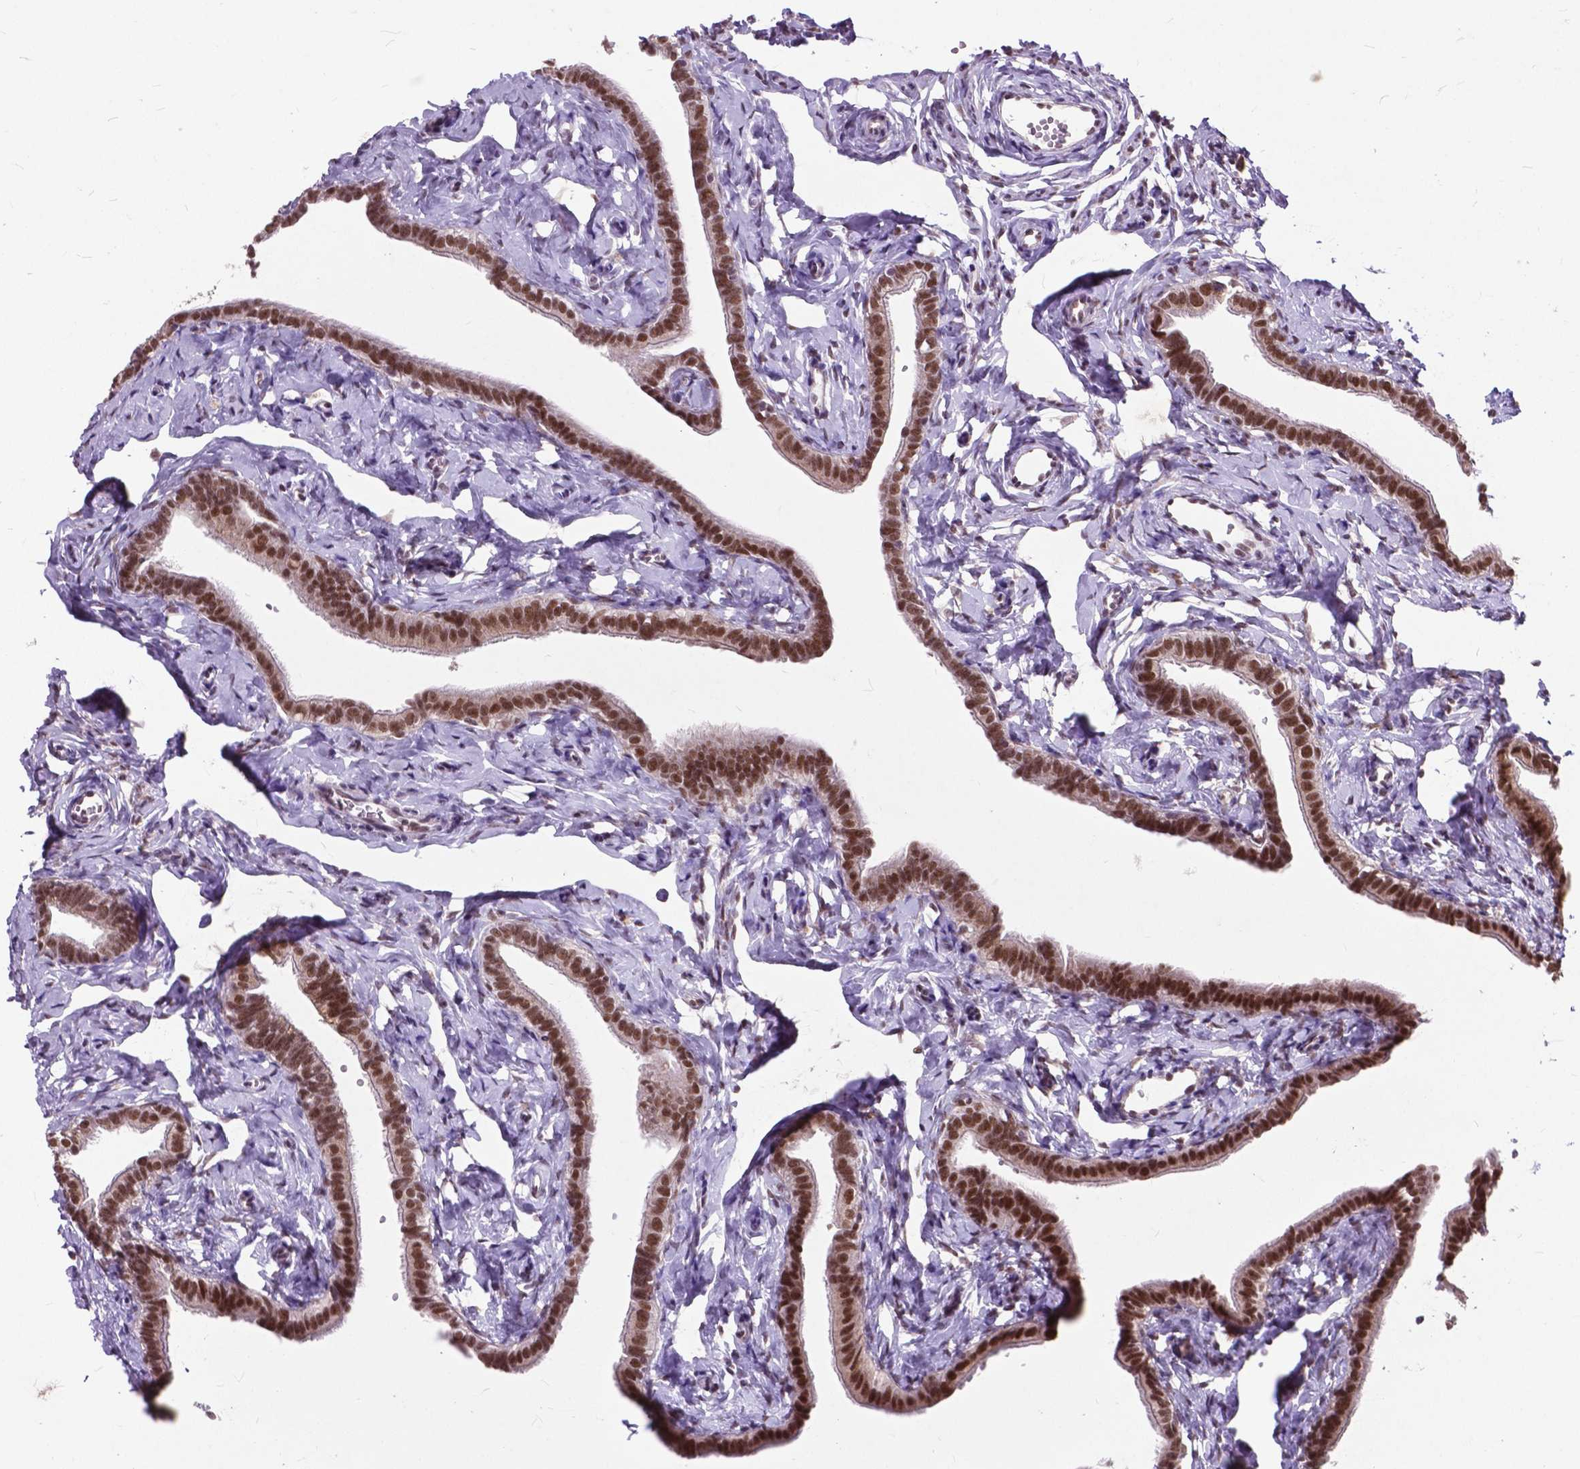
{"staining": {"intensity": "strong", "quantity": ">75%", "location": "nuclear"}, "tissue": "fallopian tube", "cell_type": "Glandular cells", "image_type": "normal", "snomed": [{"axis": "morphology", "description": "Normal tissue, NOS"}, {"axis": "topography", "description": "Fallopian tube"}], "caption": "IHC photomicrograph of benign fallopian tube: fallopian tube stained using IHC exhibits high levels of strong protein expression localized specifically in the nuclear of glandular cells, appearing as a nuclear brown color.", "gene": "MSH2", "patient": {"sex": "female", "age": 41}}